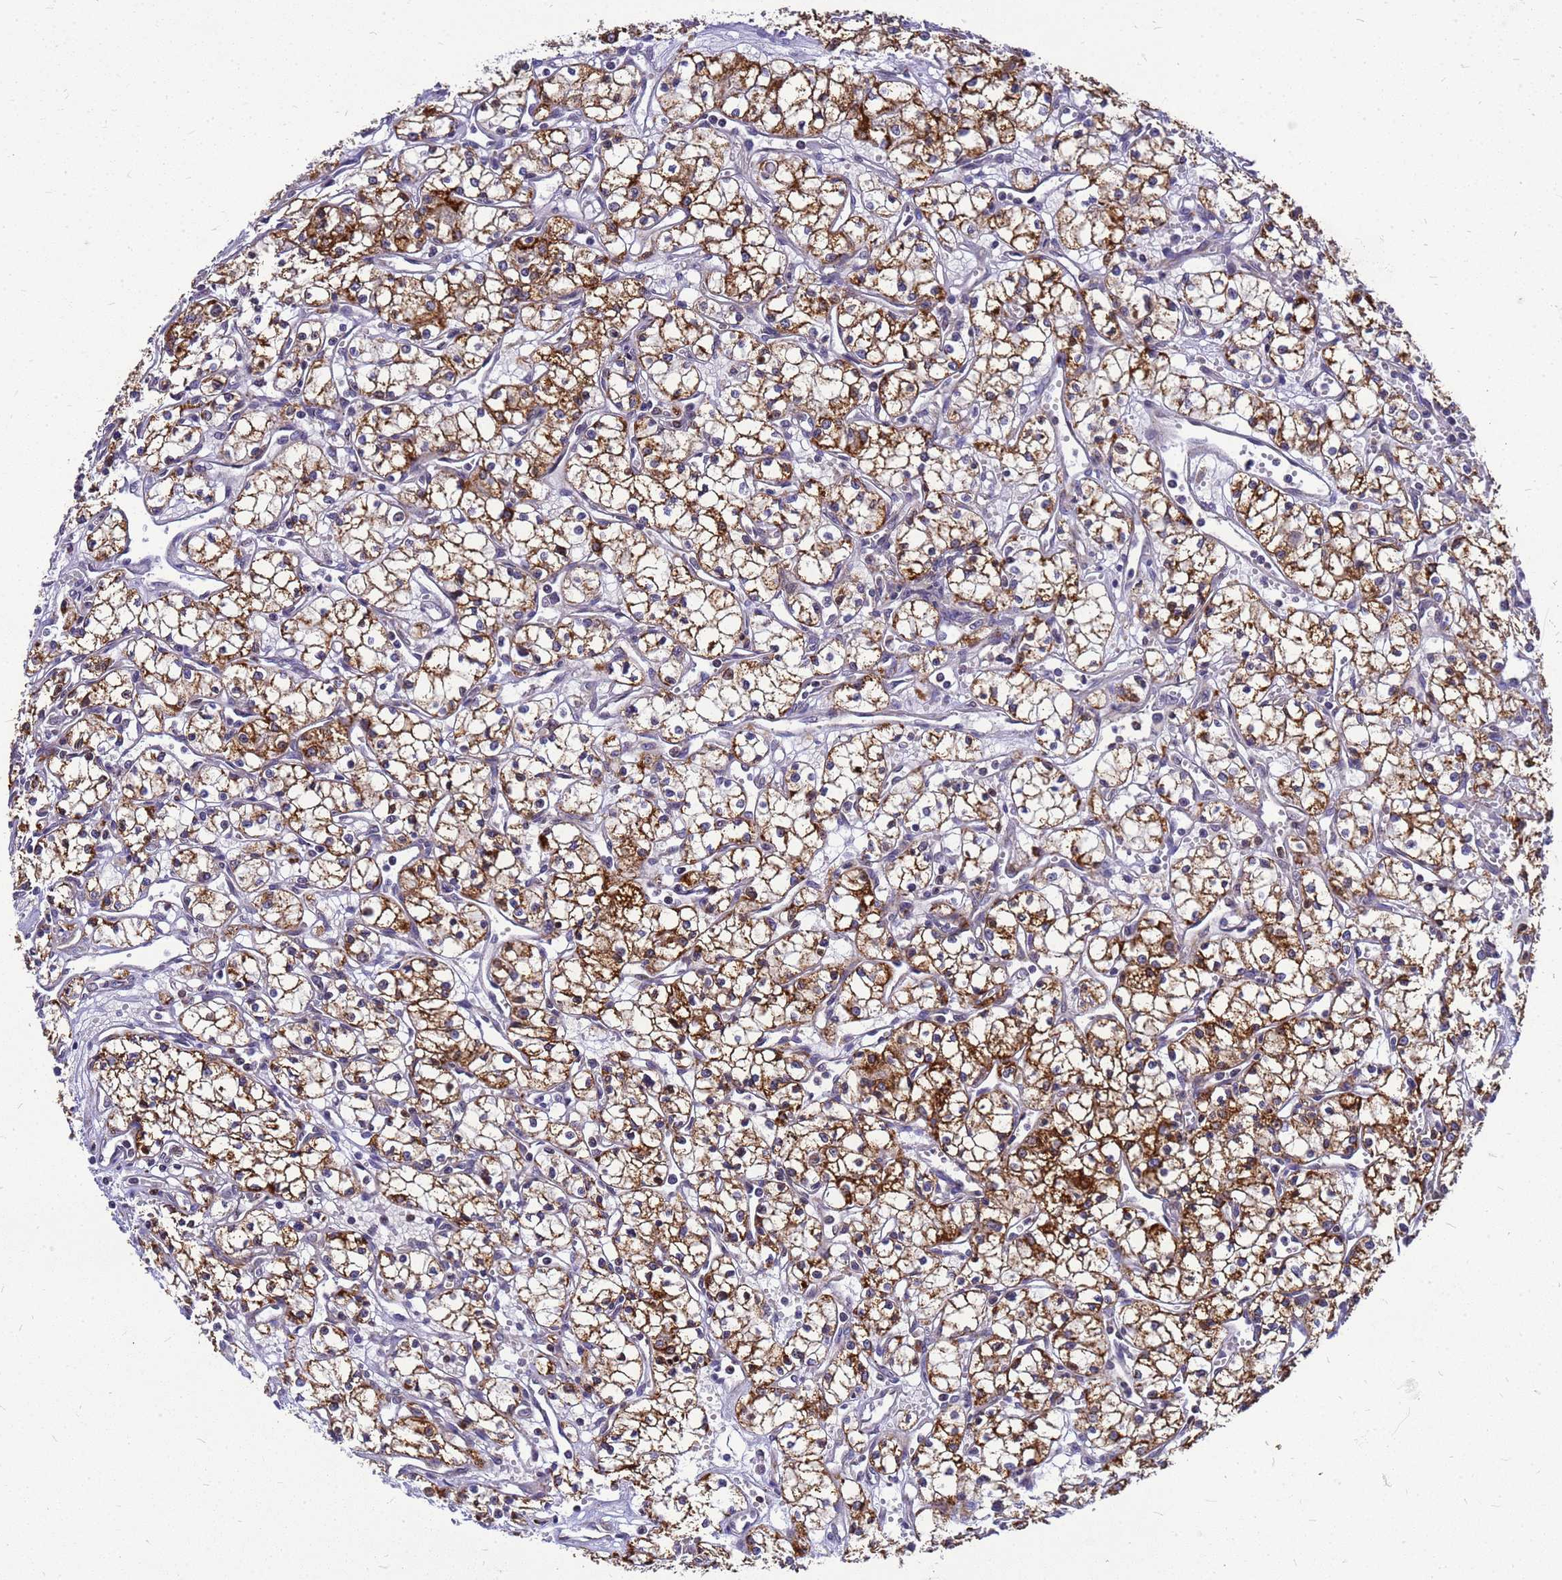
{"staining": {"intensity": "moderate", "quantity": ">75%", "location": "cytoplasmic/membranous"}, "tissue": "renal cancer", "cell_type": "Tumor cells", "image_type": "cancer", "snomed": [{"axis": "morphology", "description": "Adenocarcinoma, NOS"}, {"axis": "topography", "description": "Kidney"}], "caption": "The histopathology image displays a brown stain indicating the presence of a protein in the cytoplasmic/membranous of tumor cells in renal cancer (adenocarcinoma). Using DAB (3,3'-diaminobenzidine) (brown) and hematoxylin (blue) stains, captured at high magnification using brightfield microscopy.", "gene": "CMC4", "patient": {"sex": "male", "age": 59}}